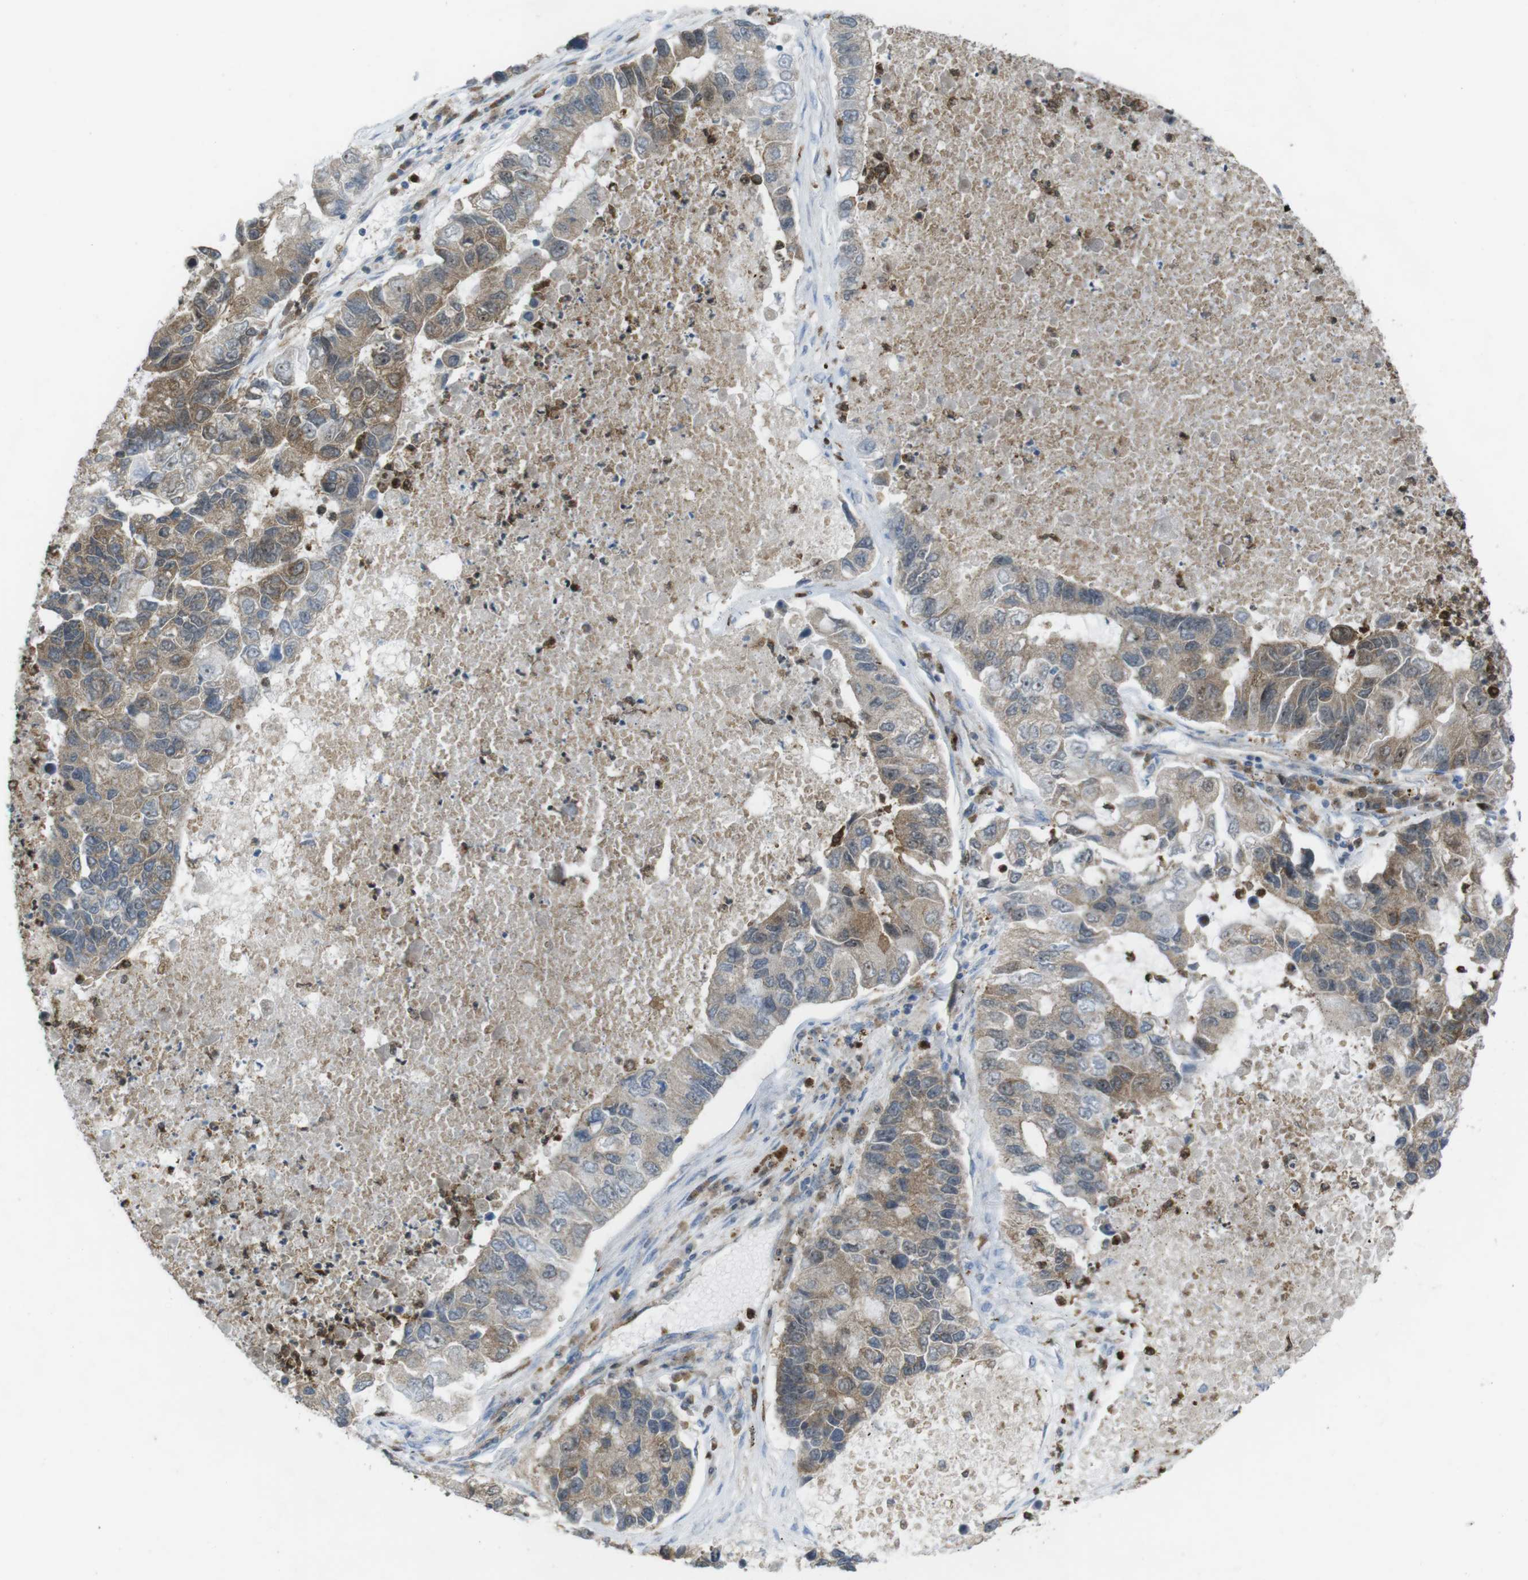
{"staining": {"intensity": "moderate", "quantity": "25%-75%", "location": "cytoplasmic/membranous"}, "tissue": "lung cancer", "cell_type": "Tumor cells", "image_type": "cancer", "snomed": [{"axis": "morphology", "description": "Adenocarcinoma, NOS"}, {"axis": "topography", "description": "Lung"}], "caption": "Moderate cytoplasmic/membranous protein staining is appreciated in approximately 25%-75% of tumor cells in lung cancer (adenocarcinoma).", "gene": "PRKCD", "patient": {"sex": "female", "age": 51}}